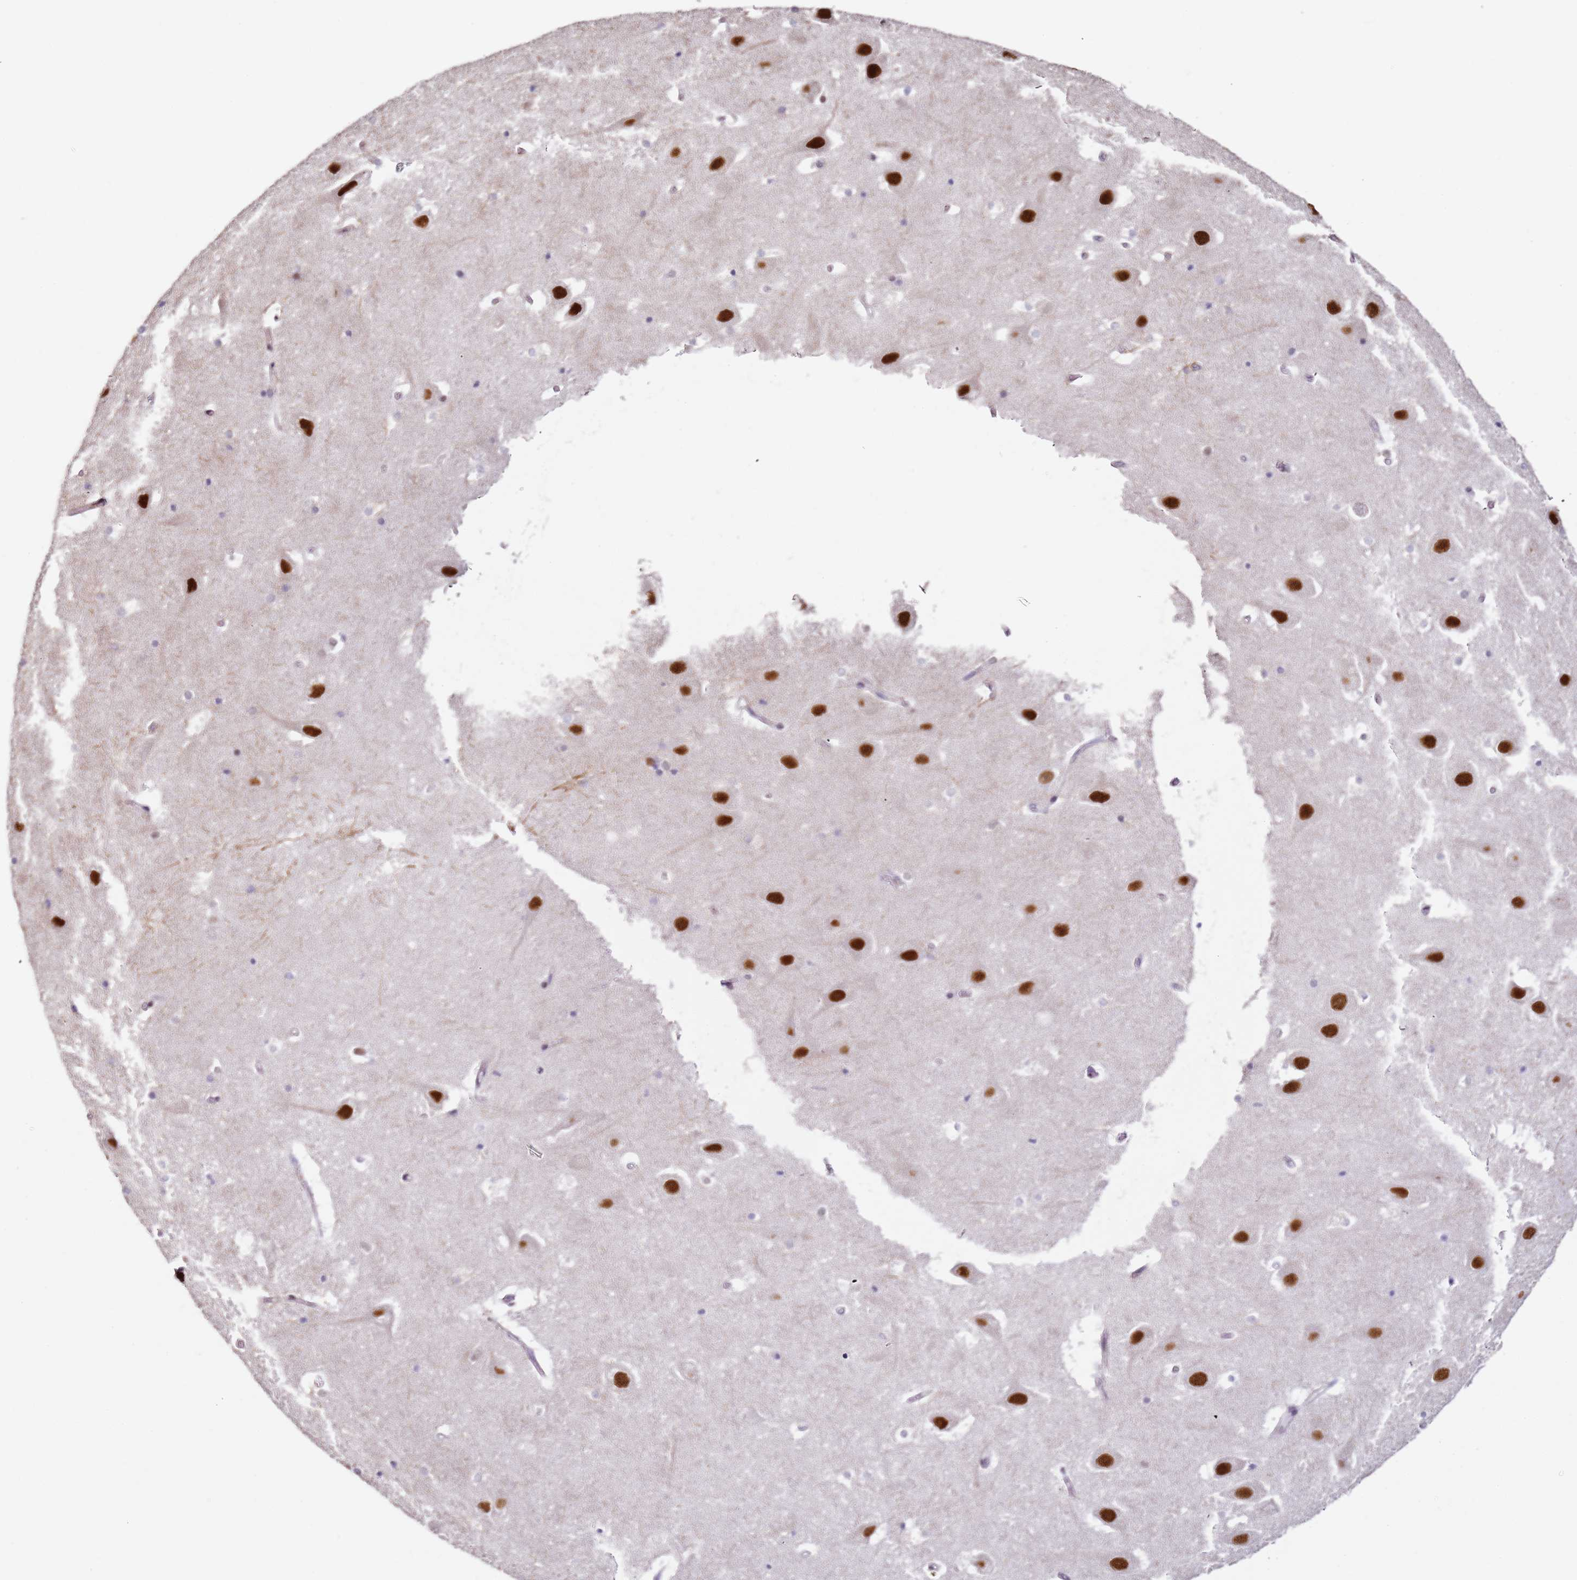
{"staining": {"intensity": "negative", "quantity": "none", "location": "none"}, "tissue": "hippocampus", "cell_type": "Glial cells", "image_type": "normal", "snomed": [{"axis": "morphology", "description": "Normal tissue, NOS"}, {"axis": "topography", "description": "Hippocampus"}], "caption": "This photomicrograph is of unremarkable hippocampus stained with immunohistochemistry (IHC) to label a protein in brown with the nuclei are counter-stained blue. There is no staining in glial cells.", "gene": "PSMD4", "patient": {"sex": "female", "age": 52}}